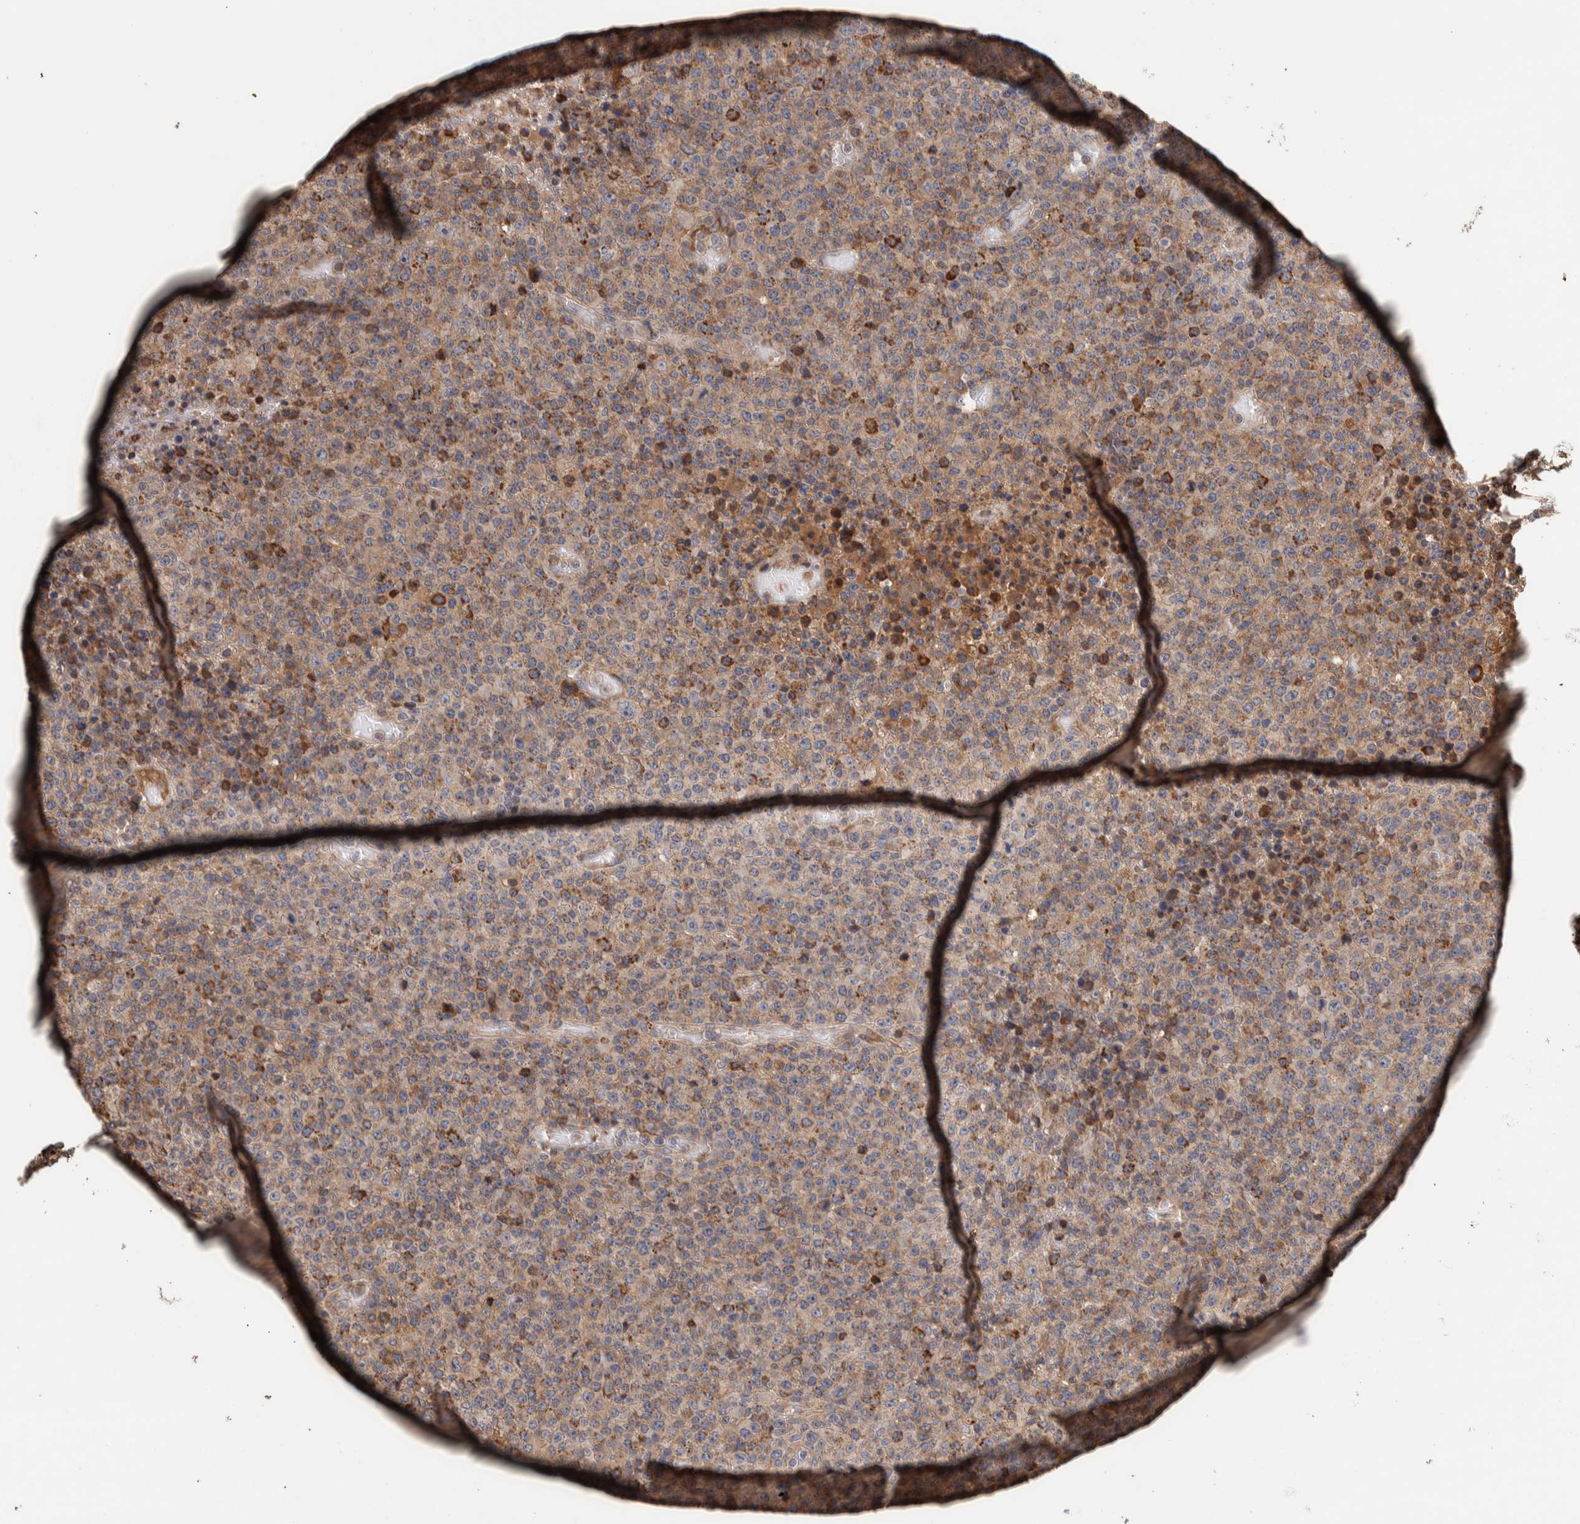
{"staining": {"intensity": "moderate", "quantity": ">75%", "location": "cytoplasmic/membranous"}, "tissue": "lymphoma", "cell_type": "Tumor cells", "image_type": "cancer", "snomed": [{"axis": "morphology", "description": "Malignant lymphoma, non-Hodgkin's type, High grade"}, {"axis": "topography", "description": "Lymph node"}], "caption": "Human high-grade malignant lymphoma, non-Hodgkin's type stained with a protein marker exhibits moderate staining in tumor cells.", "gene": "PLA2G3", "patient": {"sex": "male", "age": 13}}